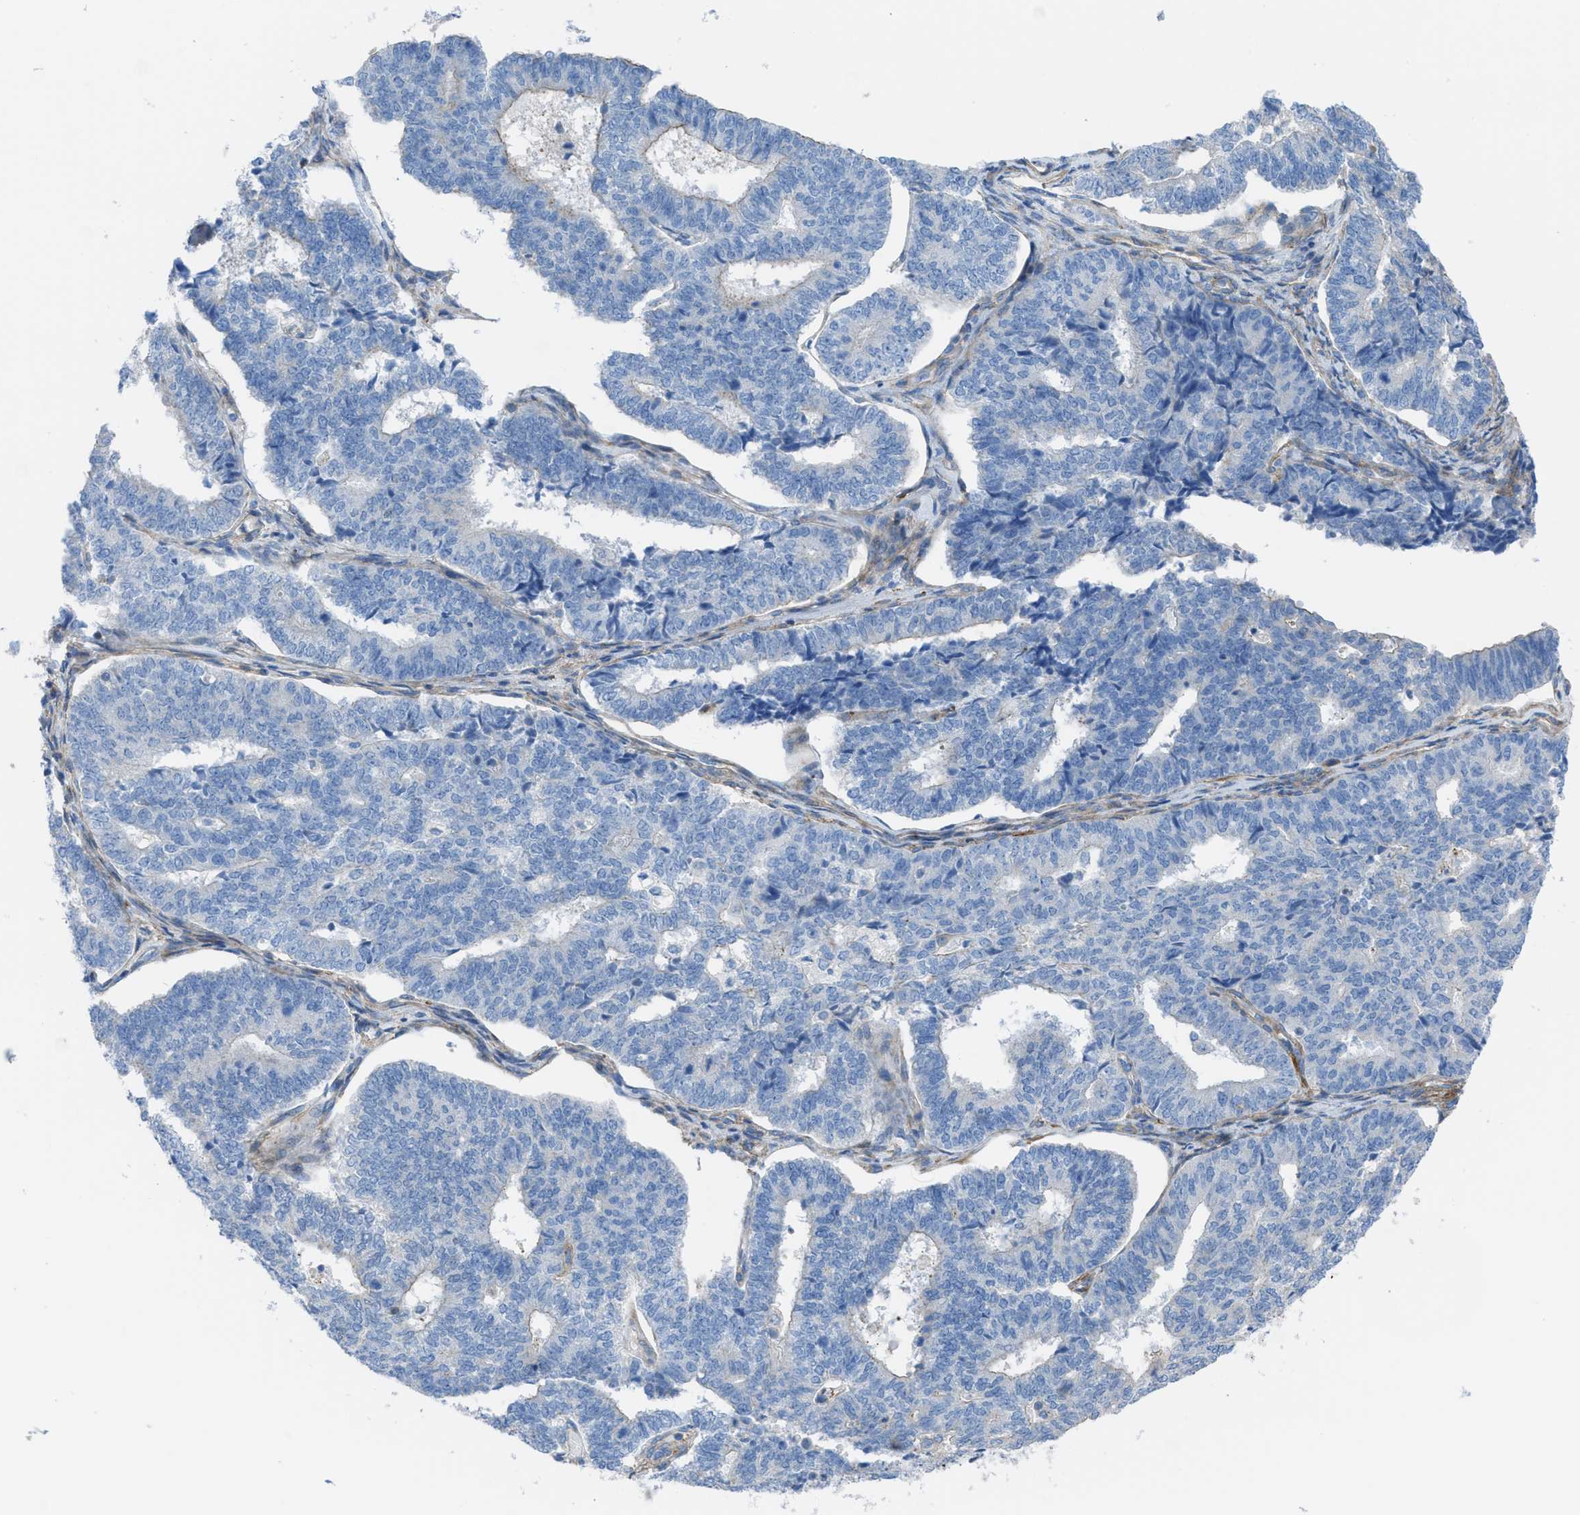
{"staining": {"intensity": "negative", "quantity": "none", "location": "none"}, "tissue": "endometrial cancer", "cell_type": "Tumor cells", "image_type": "cancer", "snomed": [{"axis": "morphology", "description": "Adenocarcinoma, NOS"}, {"axis": "topography", "description": "Endometrium"}], "caption": "Tumor cells are negative for brown protein staining in adenocarcinoma (endometrial).", "gene": "KCNH7", "patient": {"sex": "female", "age": 70}}